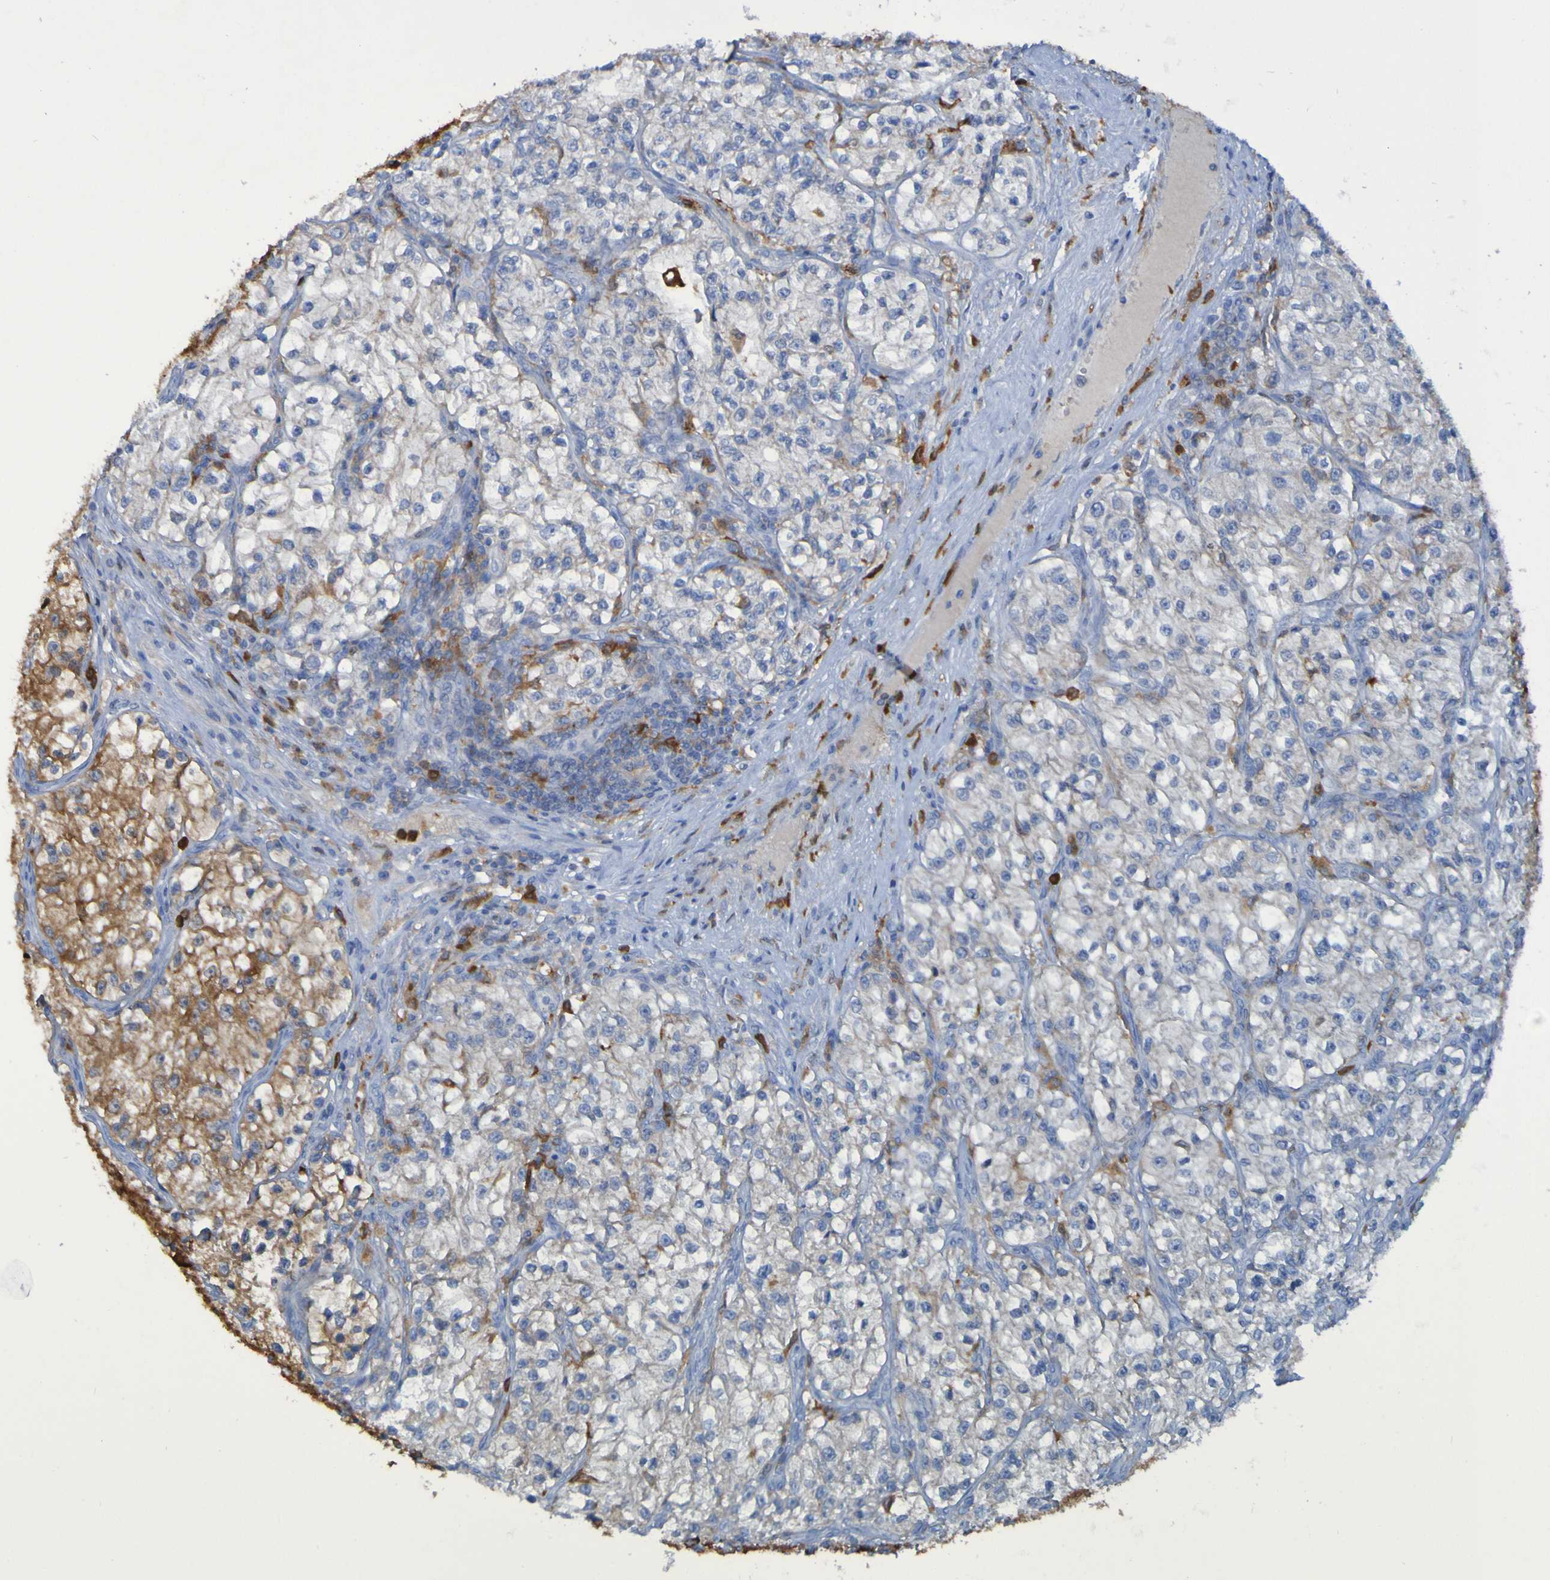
{"staining": {"intensity": "moderate", "quantity": "25%-75%", "location": "cytoplasmic/membranous"}, "tissue": "renal cancer", "cell_type": "Tumor cells", "image_type": "cancer", "snomed": [{"axis": "morphology", "description": "Adenocarcinoma, NOS"}, {"axis": "topography", "description": "Kidney"}], "caption": "Renal cancer (adenocarcinoma) stained for a protein (brown) reveals moderate cytoplasmic/membranous positive staining in approximately 25%-75% of tumor cells.", "gene": "MPPE1", "patient": {"sex": "female", "age": 57}}